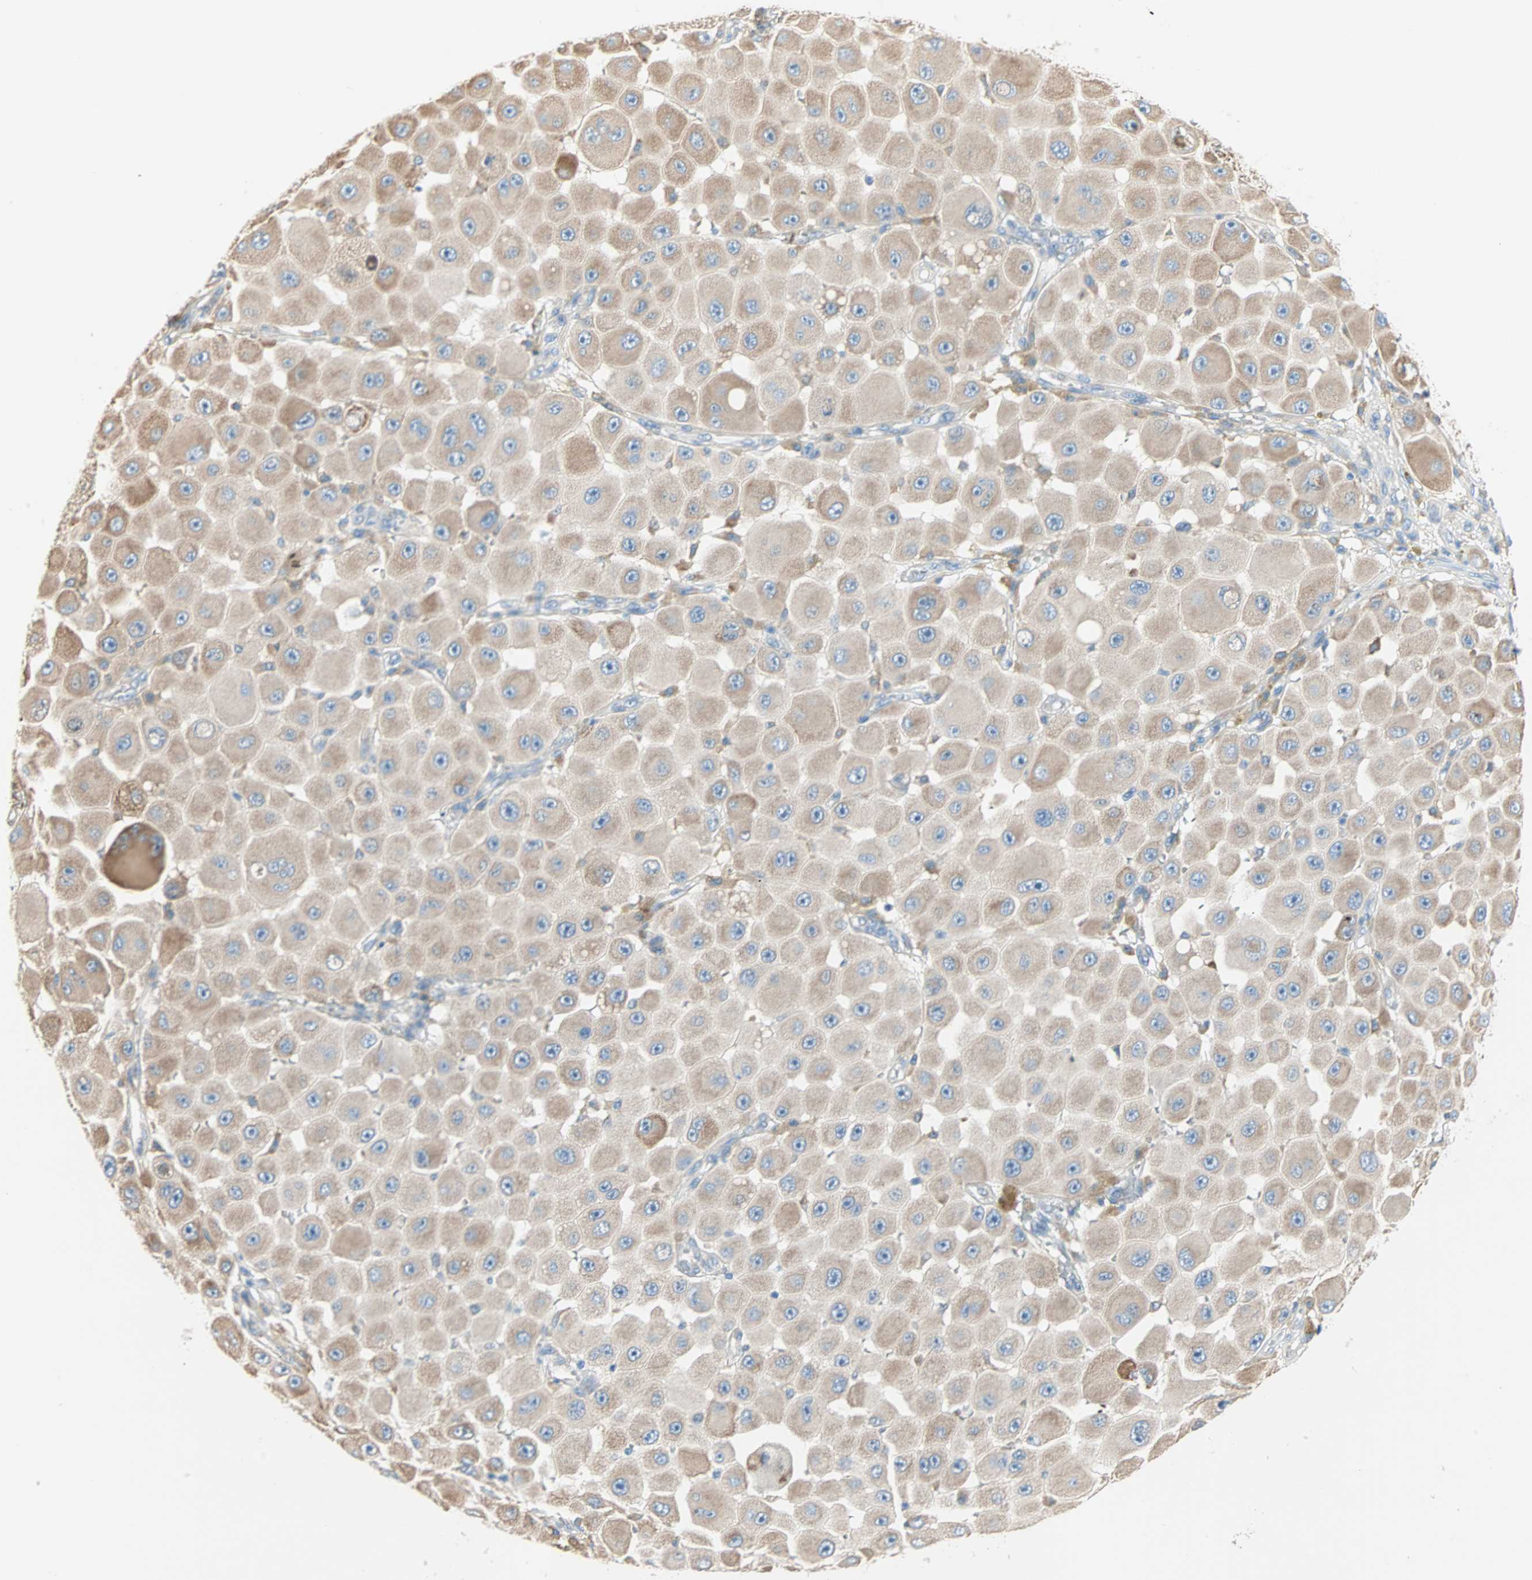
{"staining": {"intensity": "weak", "quantity": ">75%", "location": "cytoplasmic/membranous"}, "tissue": "melanoma", "cell_type": "Tumor cells", "image_type": "cancer", "snomed": [{"axis": "morphology", "description": "Malignant melanoma, NOS"}, {"axis": "topography", "description": "Skin"}], "caption": "Immunohistochemistry histopathology image of neoplastic tissue: human malignant melanoma stained using immunohistochemistry reveals low levels of weak protein expression localized specifically in the cytoplasmic/membranous of tumor cells, appearing as a cytoplasmic/membranous brown color.", "gene": "PLCXD1", "patient": {"sex": "female", "age": 81}}